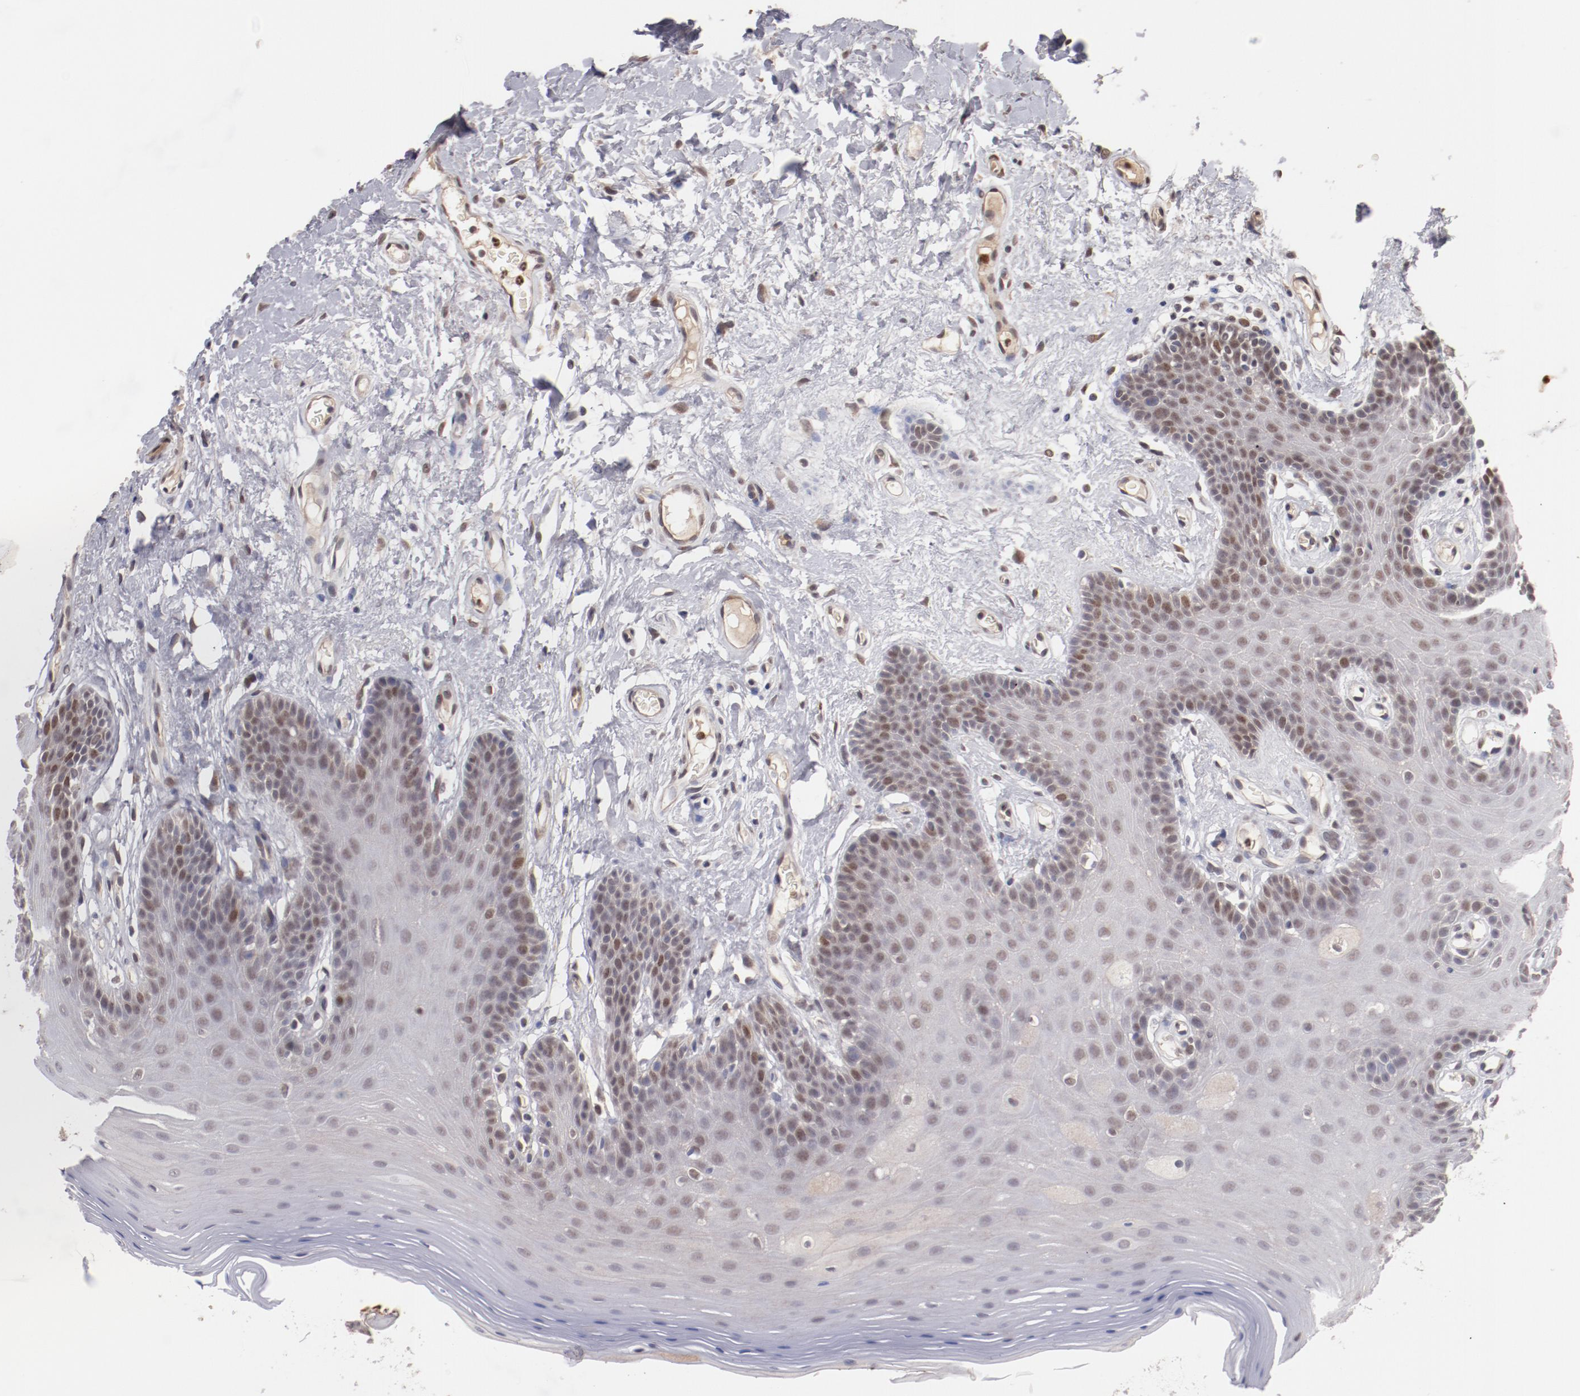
{"staining": {"intensity": "weak", "quantity": ">75%", "location": "cytoplasmic/membranous,nuclear"}, "tissue": "oral mucosa", "cell_type": "Squamous epithelial cells", "image_type": "normal", "snomed": [{"axis": "morphology", "description": "Normal tissue, NOS"}, {"axis": "morphology", "description": "Squamous cell carcinoma, NOS"}, {"axis": "topography", "description": "Skeletal muscle"}, {"axis": "topography", "description": "Oral tissue"}, {"axis": "topography", "description": "Head-Neck"}], "caption": "Immunohistochemical staining of benign oral mucosa displays low levels of weak cytoplasmic/membranous,nuclear positivity in approximately >75% of squamous epithelial cells. (brown staining indicates protein expression, while blue staining denotes nuclei).", "gene": "NFE2", "patient": {"sex": "male", "age": 71}}